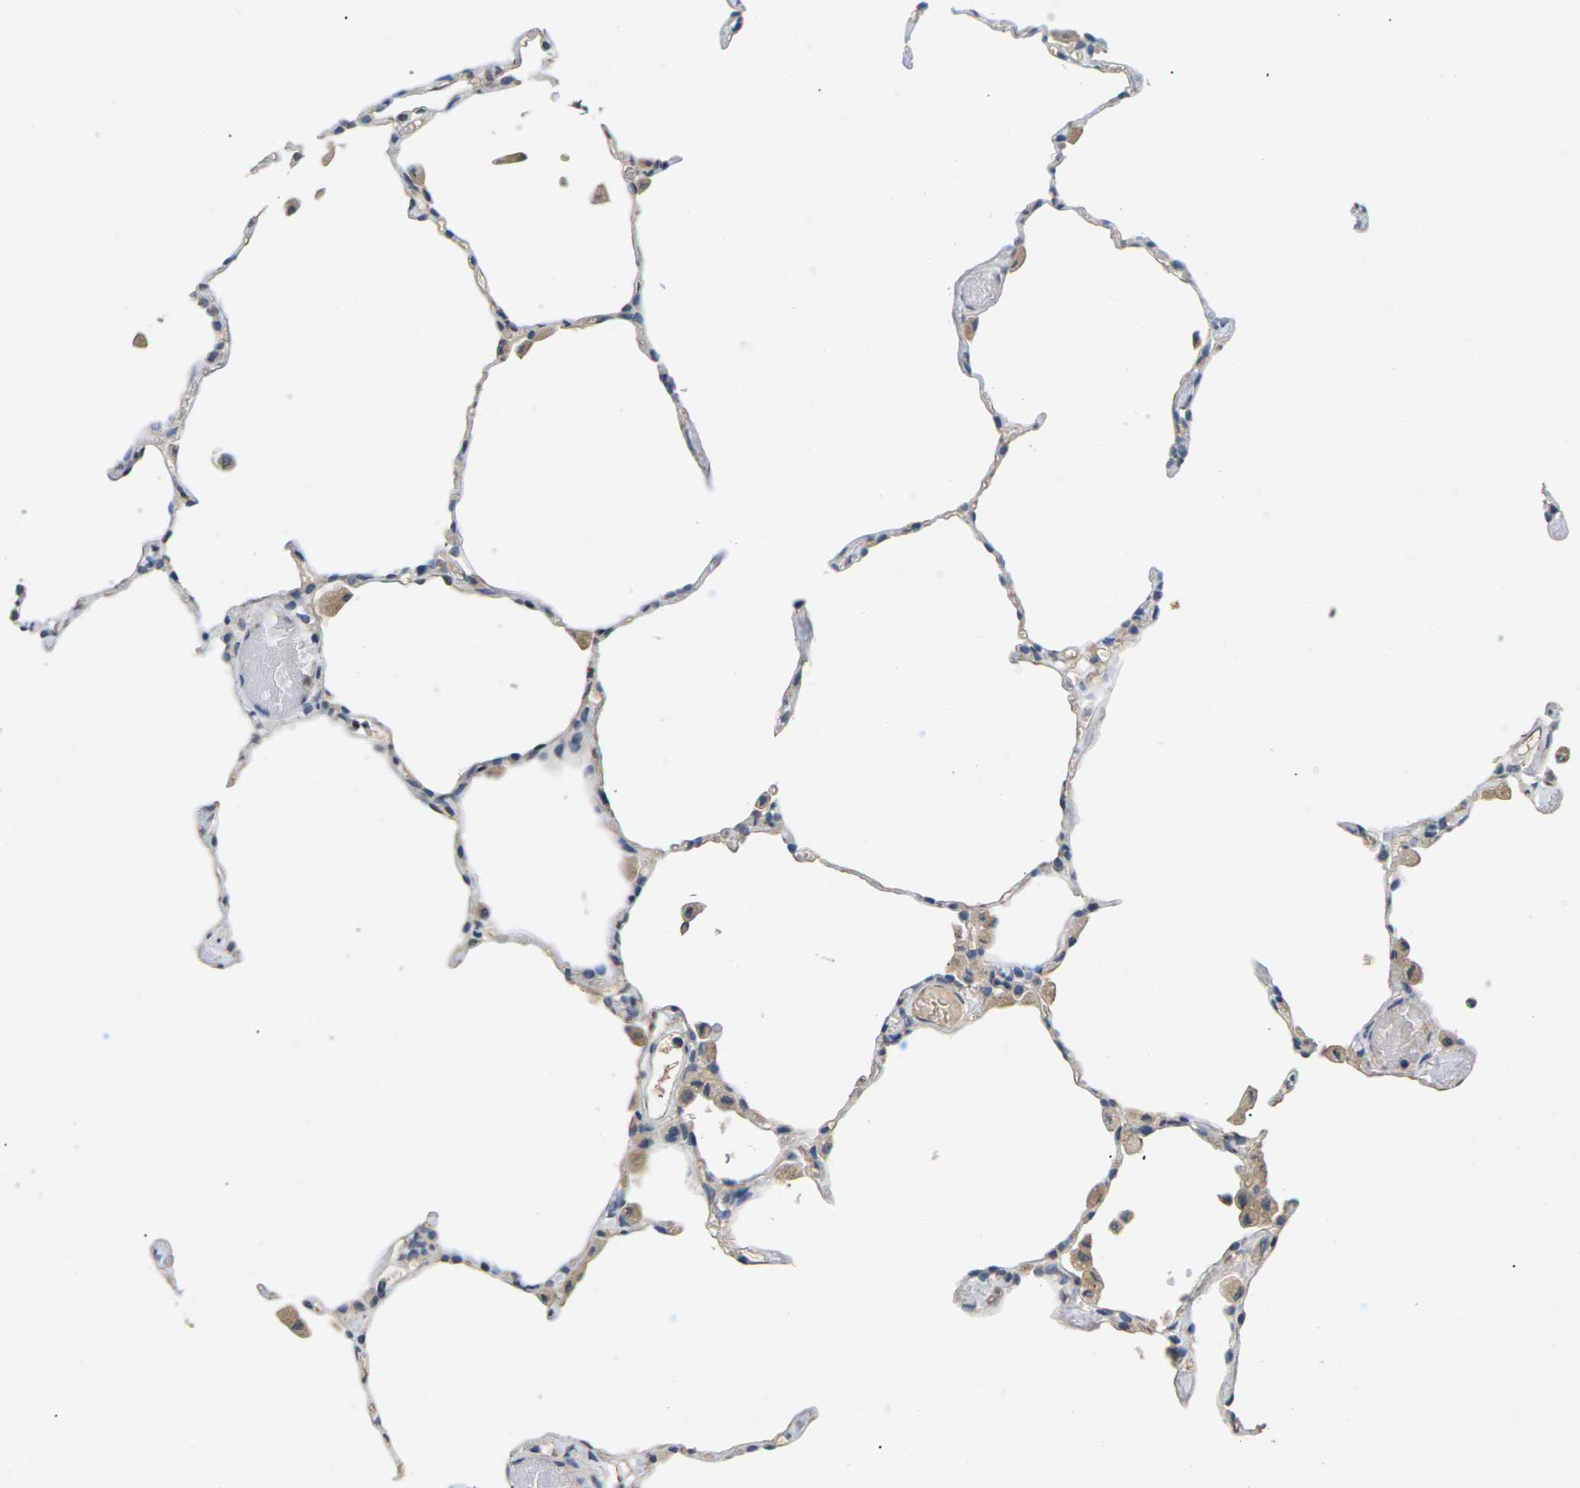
{"staining": {"intensity": "weak", "quantity": "<25%", "location": "cytoplasmic/membranous"}, "tissue": "lung", "cell_type": "Alveolar cells", "image_type": "normal", "snomed": [{"axis": "morphology", "description": "Normal tissue, NOS"}, {"axis": "topography", "description": "Lung"}], "caption": "DAB immunohistochemical staining of unremarkable lung exhibits no significant expression in alveolar cells.", "gene": "SLC2A2", "patient": {"sex": "female", "age": 49}}